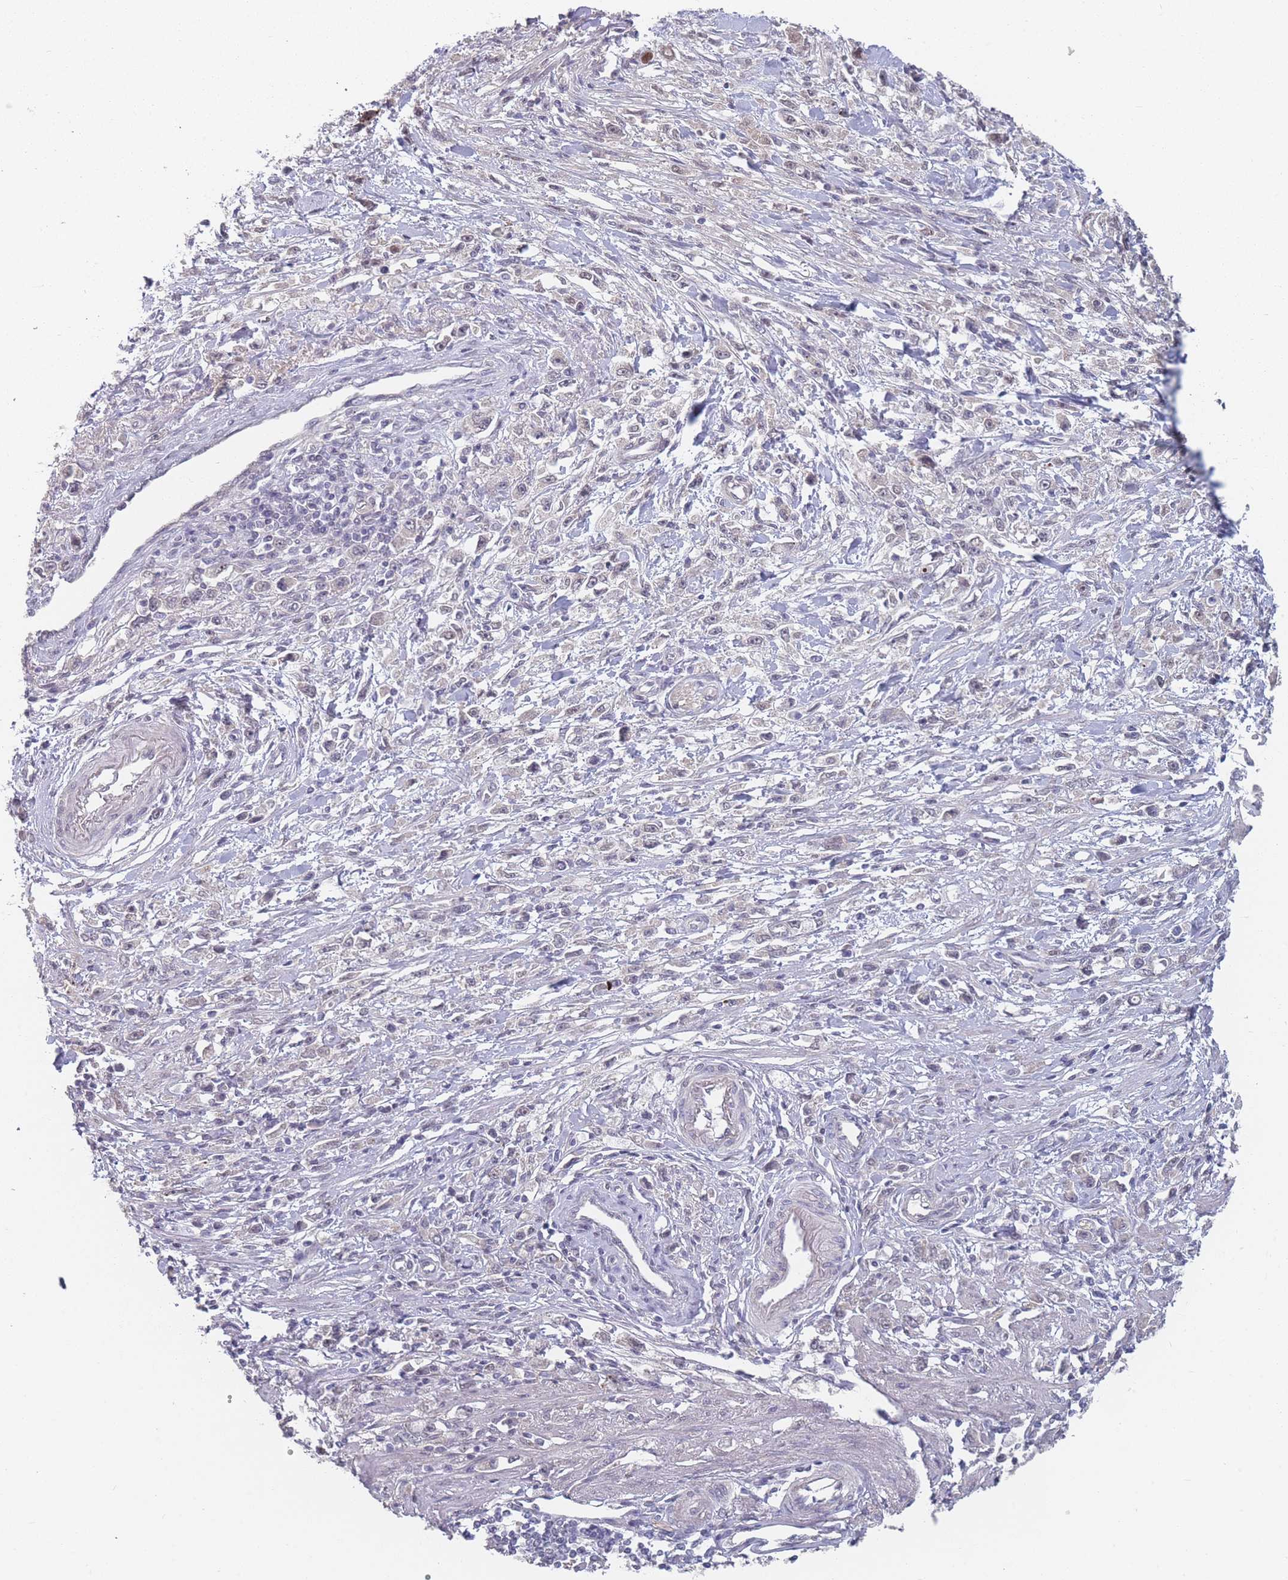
{"staining": {"intensity": "negative", "quantity": "none", "location": "none"}, "tissue": "stomach cancer", "cell_type": "Tumor cells", "image_type": "cancer", "snomed": [{"axis": "morphology", "description": "Adenocarcinoma, NOS"}, {"axis": "topography", "description": "Stomach"}], "caption": "Immunohistochemistry image of stomach cancer stained for a protein (brown), which exhibits no staining in tumor cells.", "gene": "ANKRD10", "patient": {"sex": "female", "age": 59}}